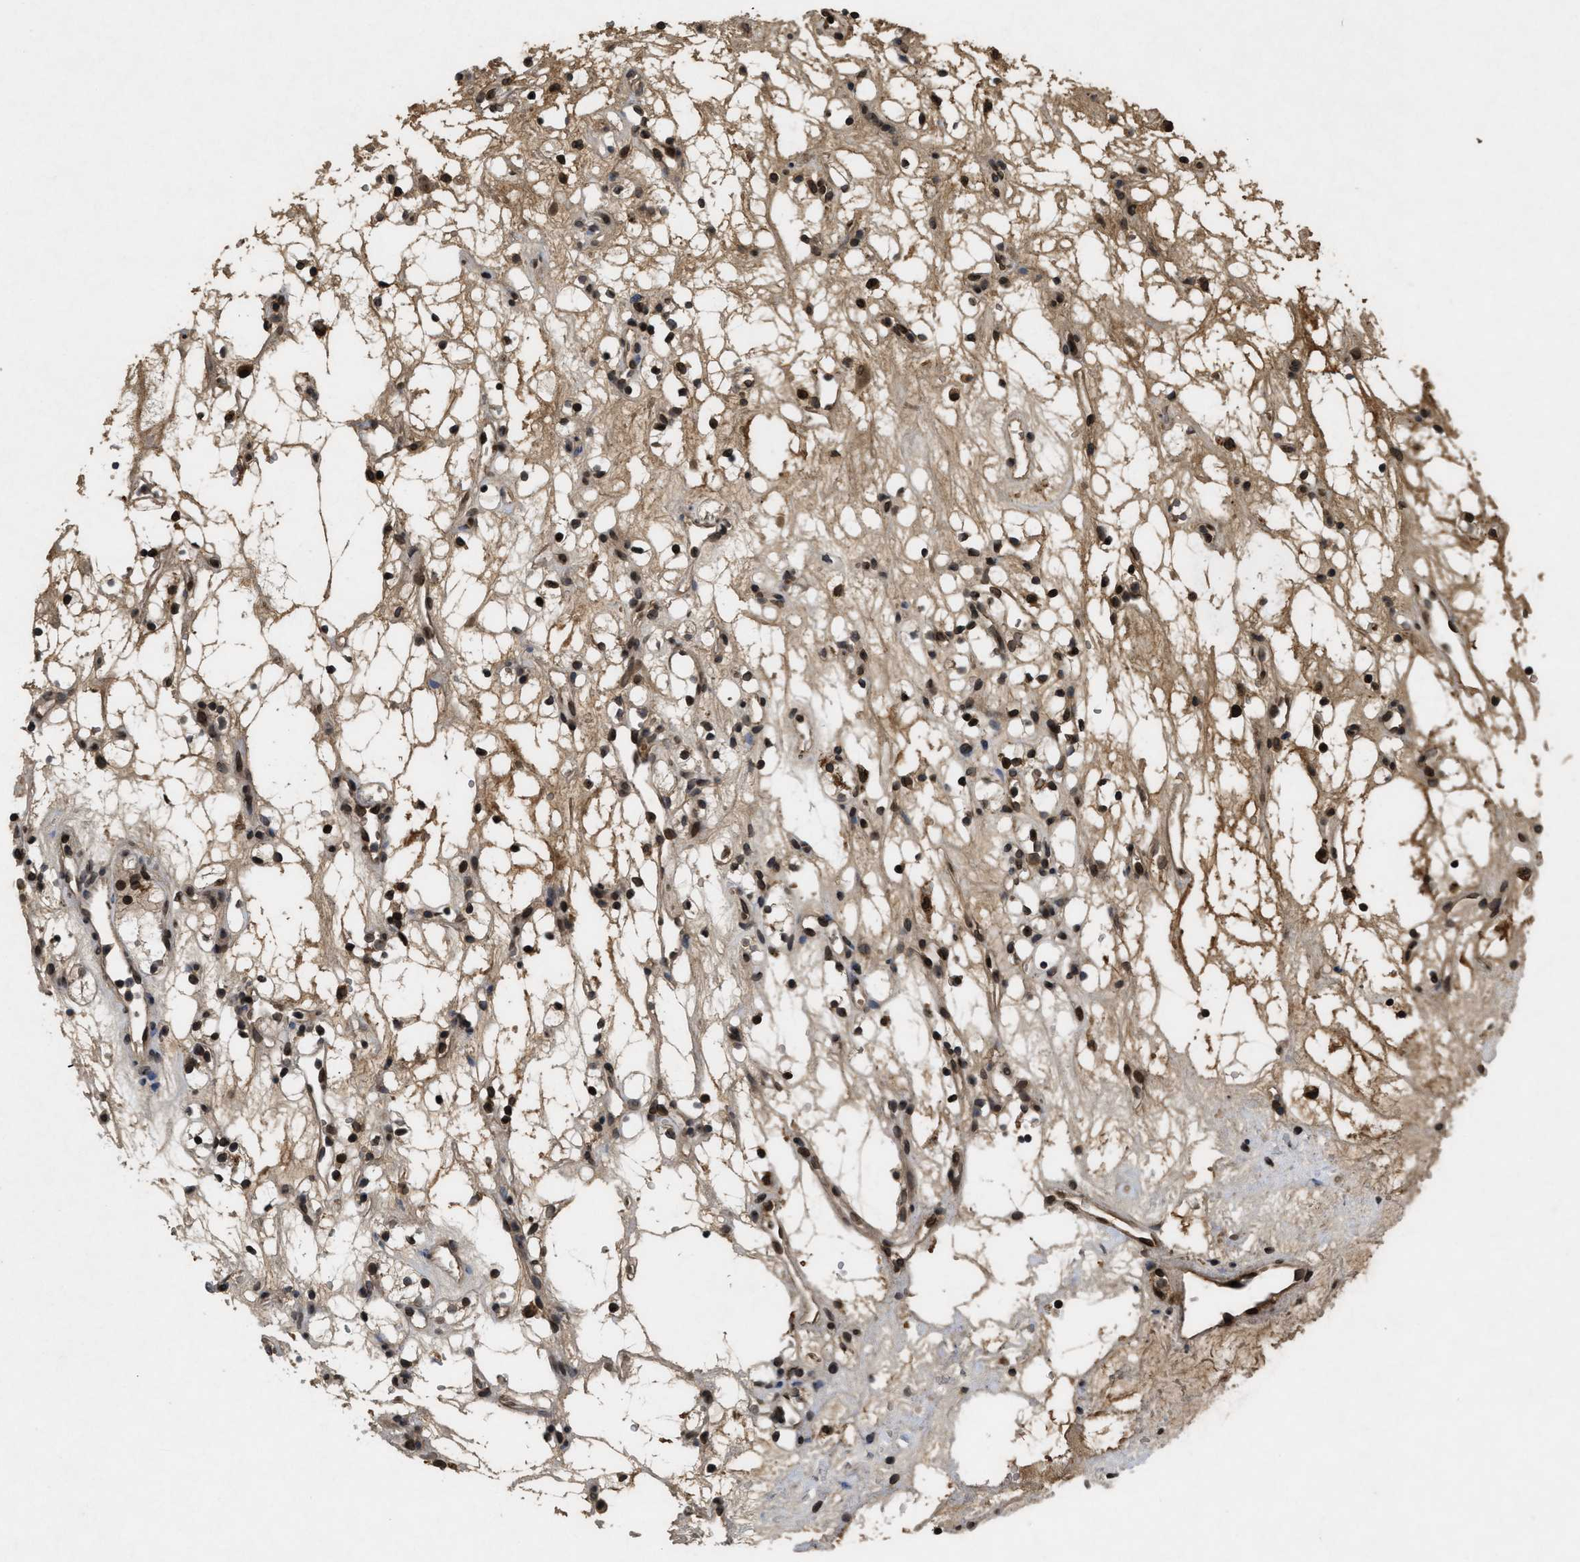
{"staining": {"intensity": "strong", "quantity": ">75%", "location": "nuclear"}, "tissue": "renal cancer", "cell_type": "Tumor cells", "image_type": "cancer", "snomed": [{"axis": "morphology", "description": "Adenocarcinoma, NOS"}, {"axis": "topography", "description": "Kidney"}], "caption": "DAB (3,3'-diaminobenzidine) immunohistochemical staining of adenocarcinoma (renal) exhibits strong nuclear protein staining in approximately >75% of tumor cells.", "gene": "CRY1", "patient": {"sex": "female", "age": 60}}